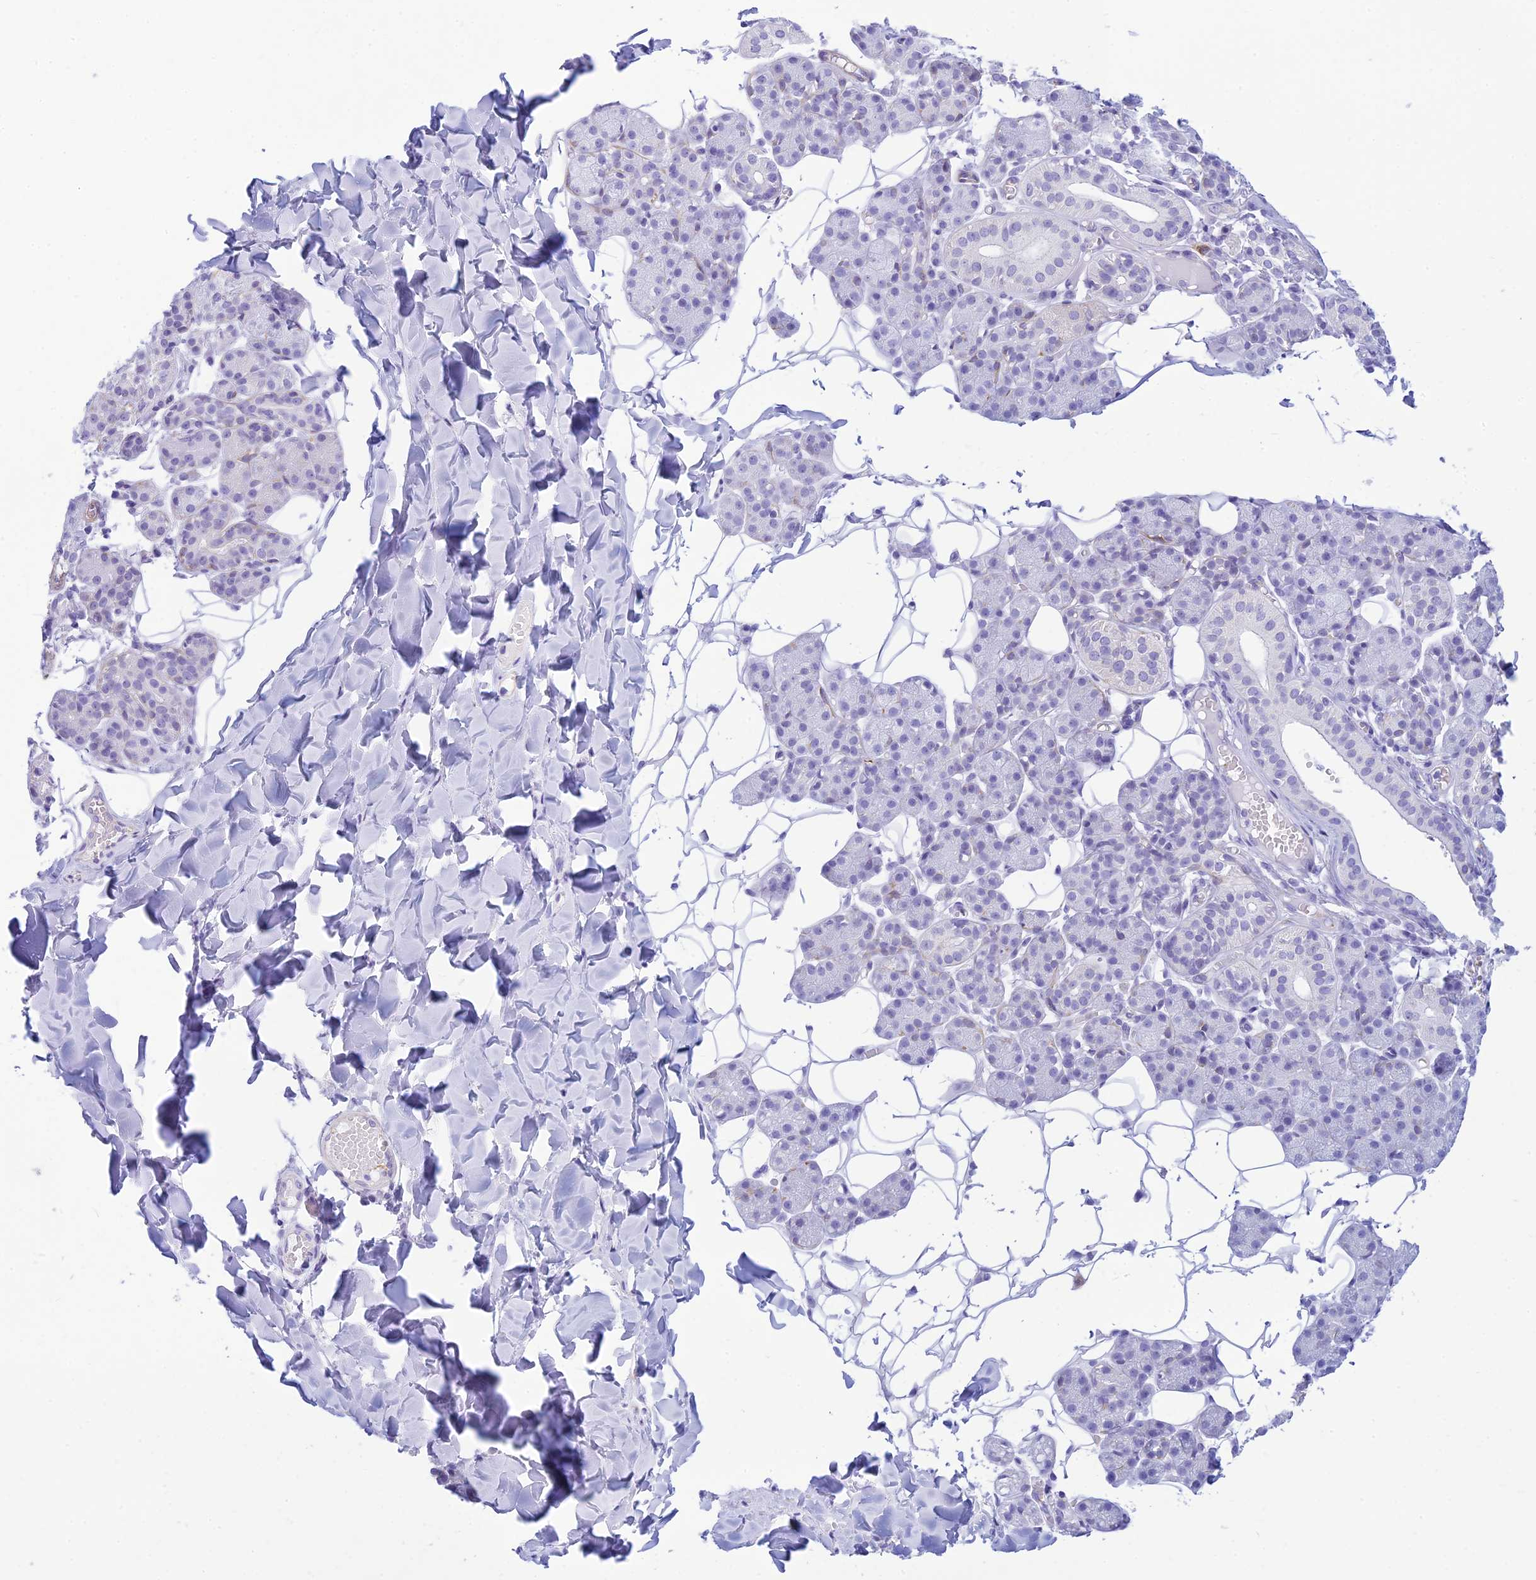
{"staining": {"intensity": "negative", "quantity": "none", "location": "none"}, "tissue": "salivary gland", "cell_type": "Glandular cells", "image_type": "normal", "snomed": [{"axis": "morphology", "description": "Normal tissue, NOS"}, {"axis": "topography", "description": "Salivary gland"}], "caption": "The photomicrograph reveals no staining of glandular cells in normal salivary gland. The staining is performed using DAB brown chromogen with nuclei counter-stained in using hematoxylin.", "gene": "FBXW4", "patient": {"sex": "female", "age": 33}}